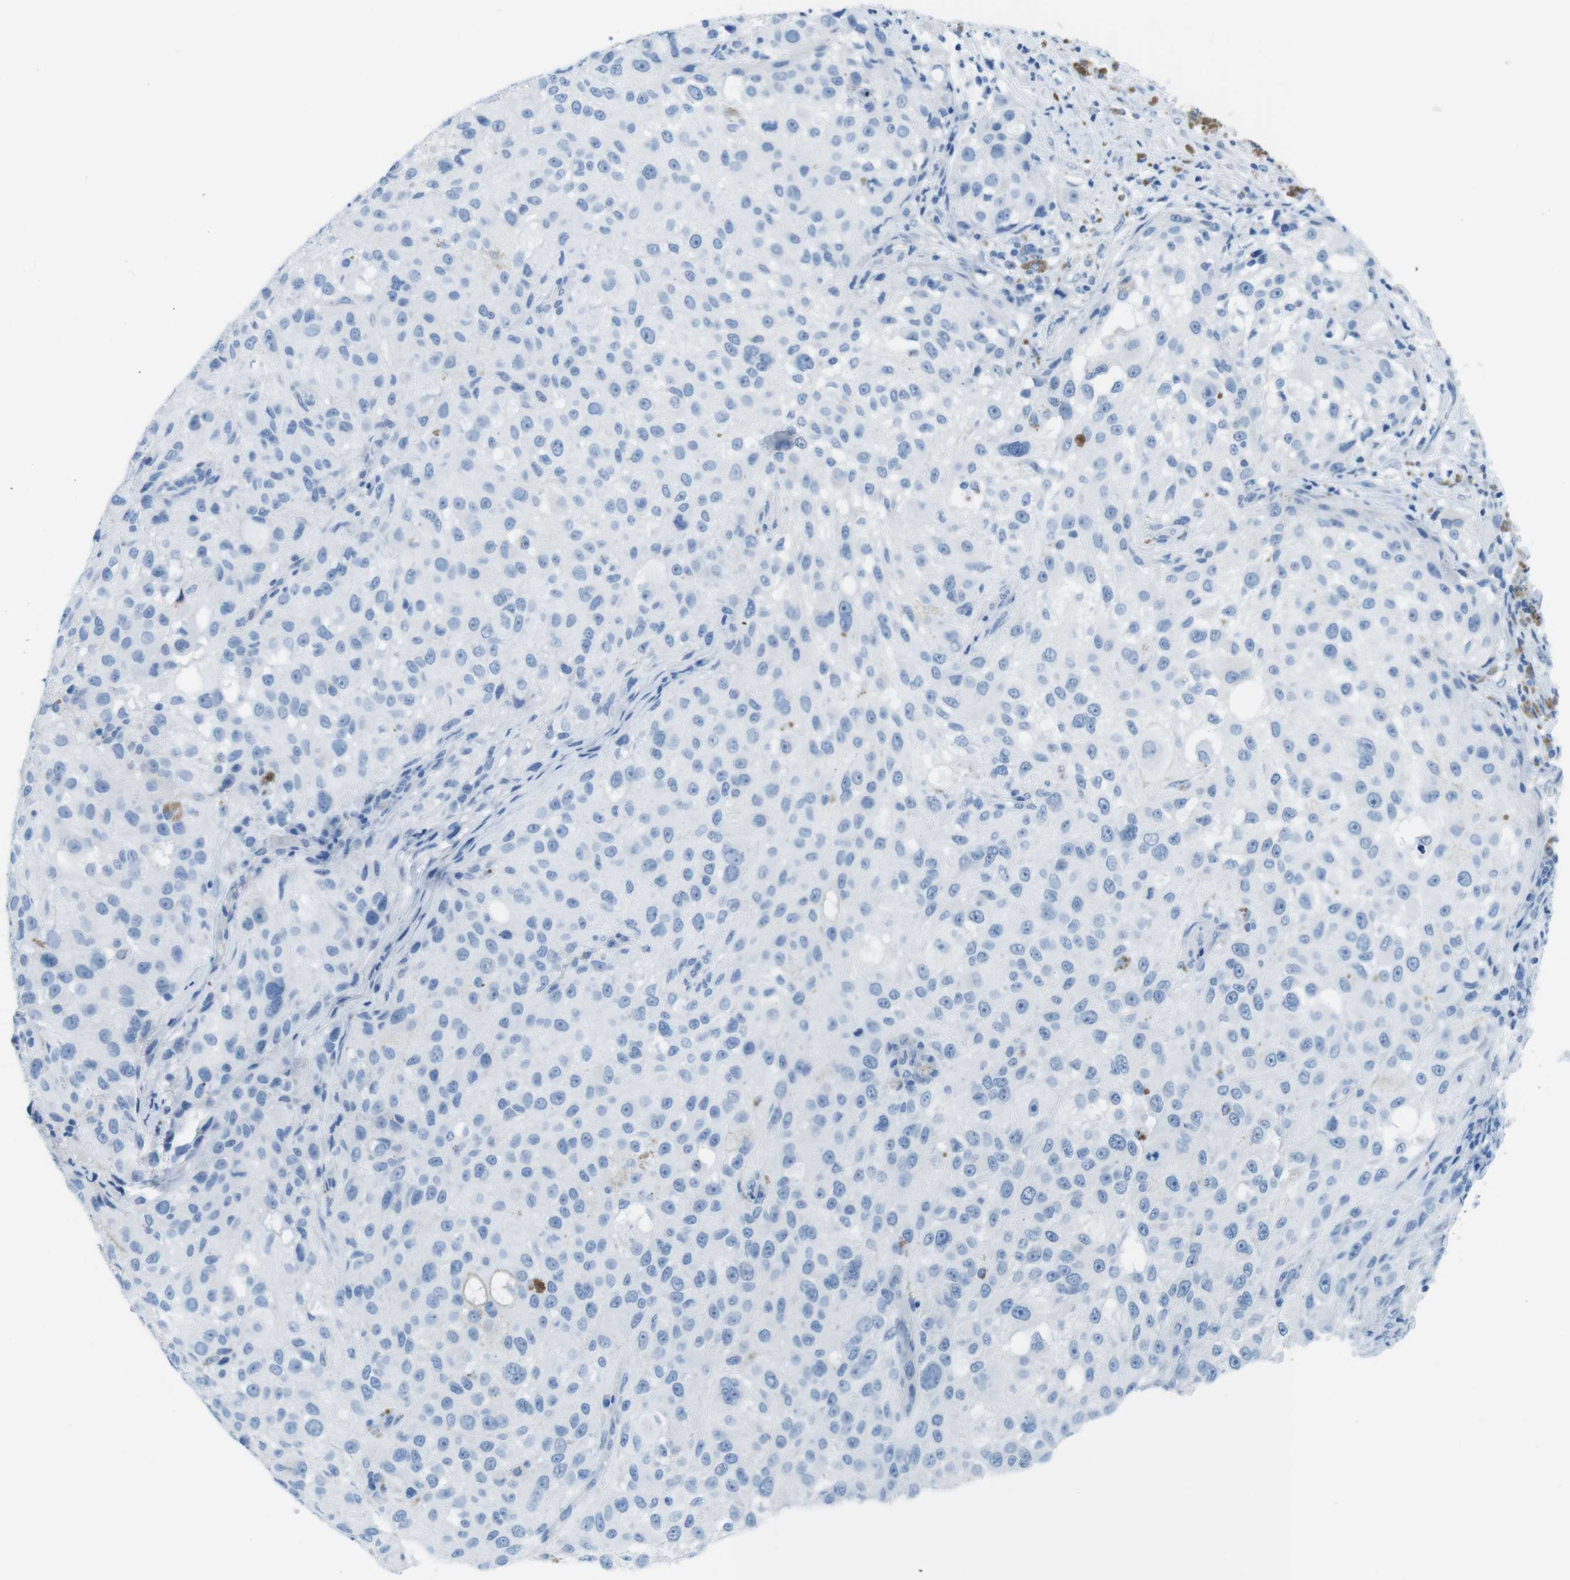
{"staining": {"intensity": "negative", "quantity": "none", "location": "none"}, "tissue": "melanoma", "cell_type": "Tumor cells", "image_type": "cancer", "snomed": [{"axis": "morphology", "description": "Necrosis, NOS"}, {"axis": "morphology", "description": "Malignant melanoma, NOS"}, {"axis": "topography", "description": "Skin"}], "caption": "There is no significant positivity in tumor cells of melanoma. (DAB immunohistochemistry, high magnification).", "gene": "GAP43", "patient": {"sex": "female", "age": 87}}